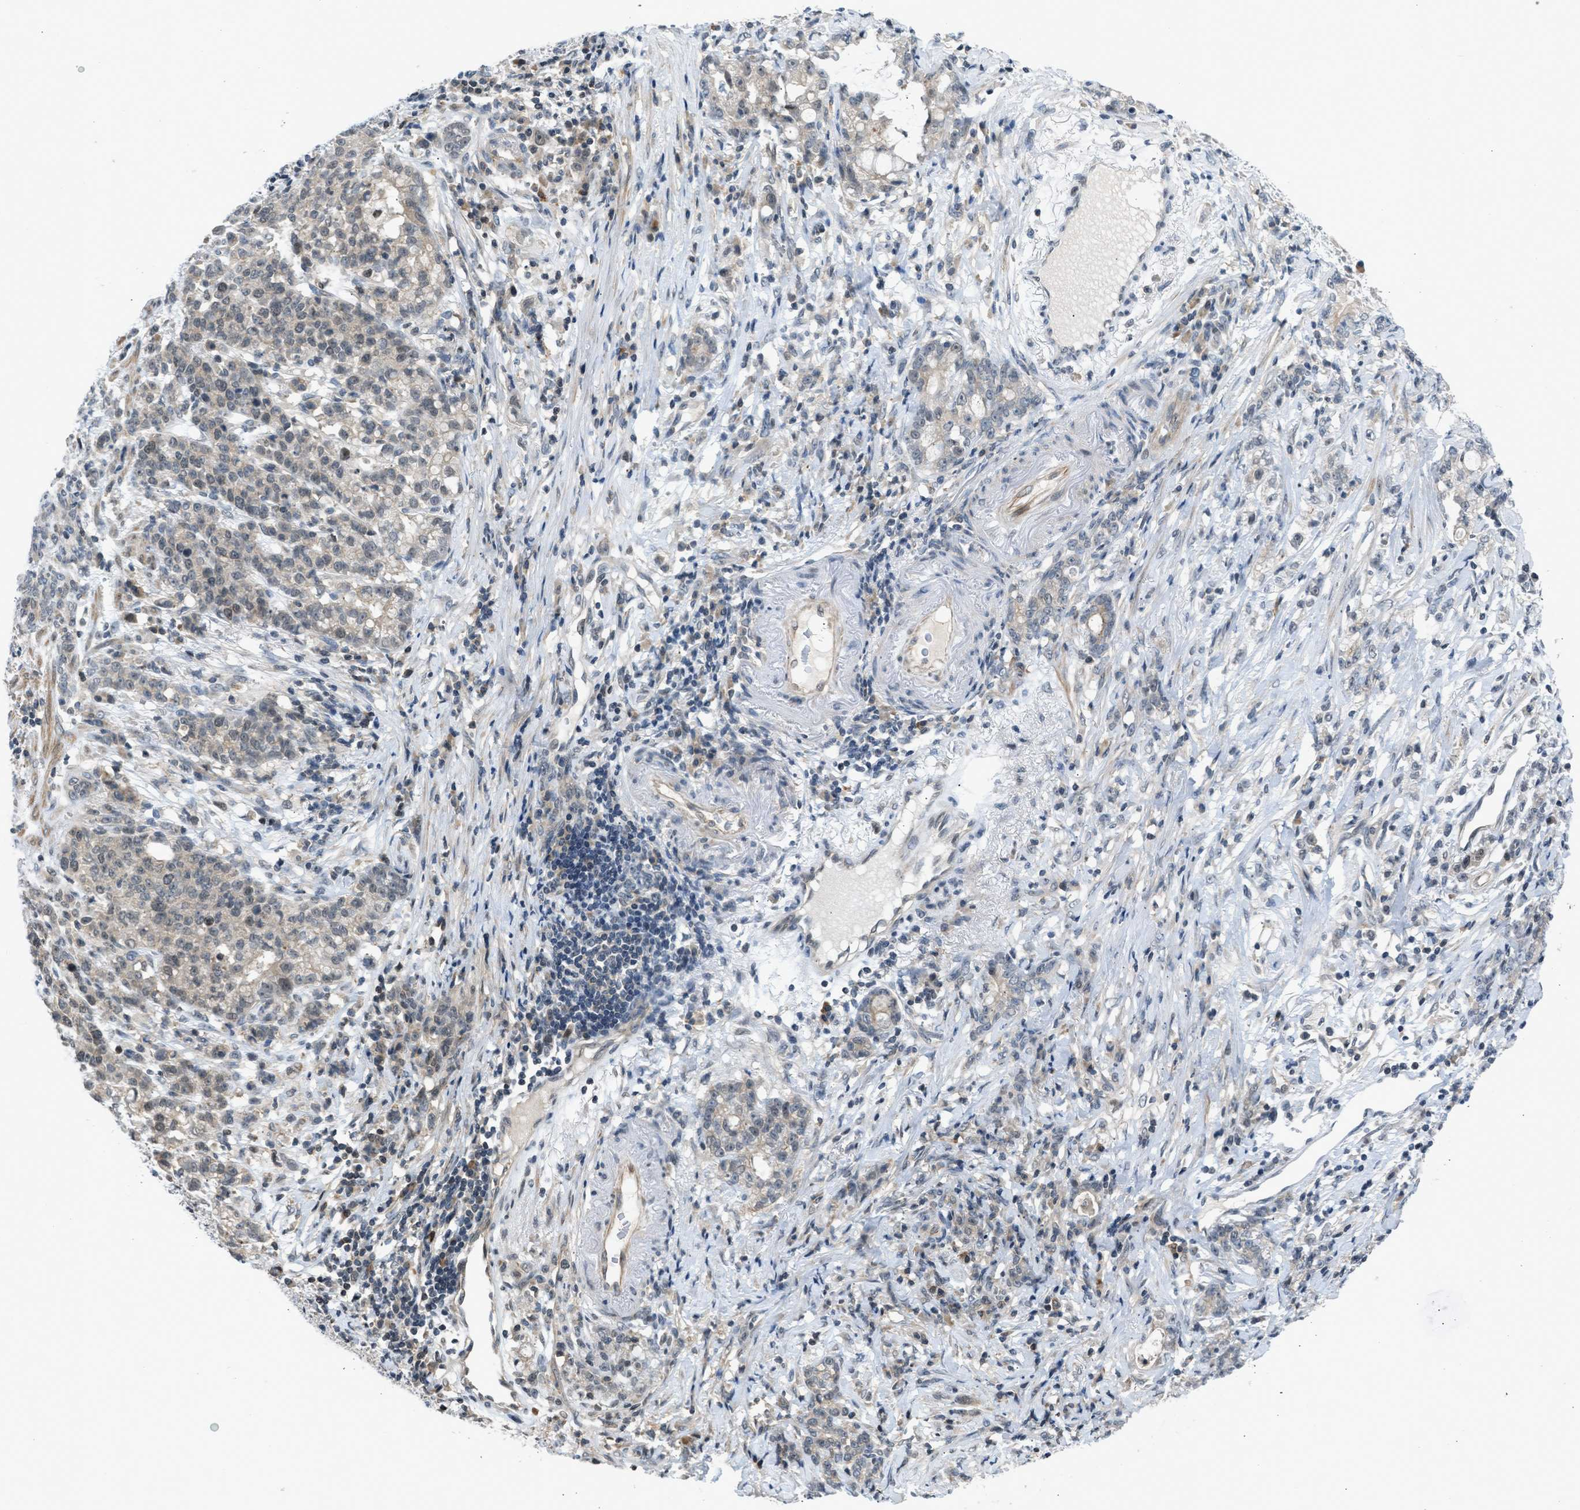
{"staining": {"intensity": "weak", "quantity": "25%-75%", "location": "cytoplasmic/membranous"}, "tissue": "stomach cancer", "cell_type": "Tumor cells", "image_type": "cancer", "snomed": [{"axis": "morphology", "description": "Adenocarcinoma, NOS"}, {"axis": "topography", "description": "Stomach, lower"}], "caption": "Human stomach cancer stained with a brown dye demonstrates weak cytoplasmic/membranous positive staining in approximately 25%-75% of tumor cells.", "gene": "TTBK2", "patient": {"sex": "male", "age": 88}}